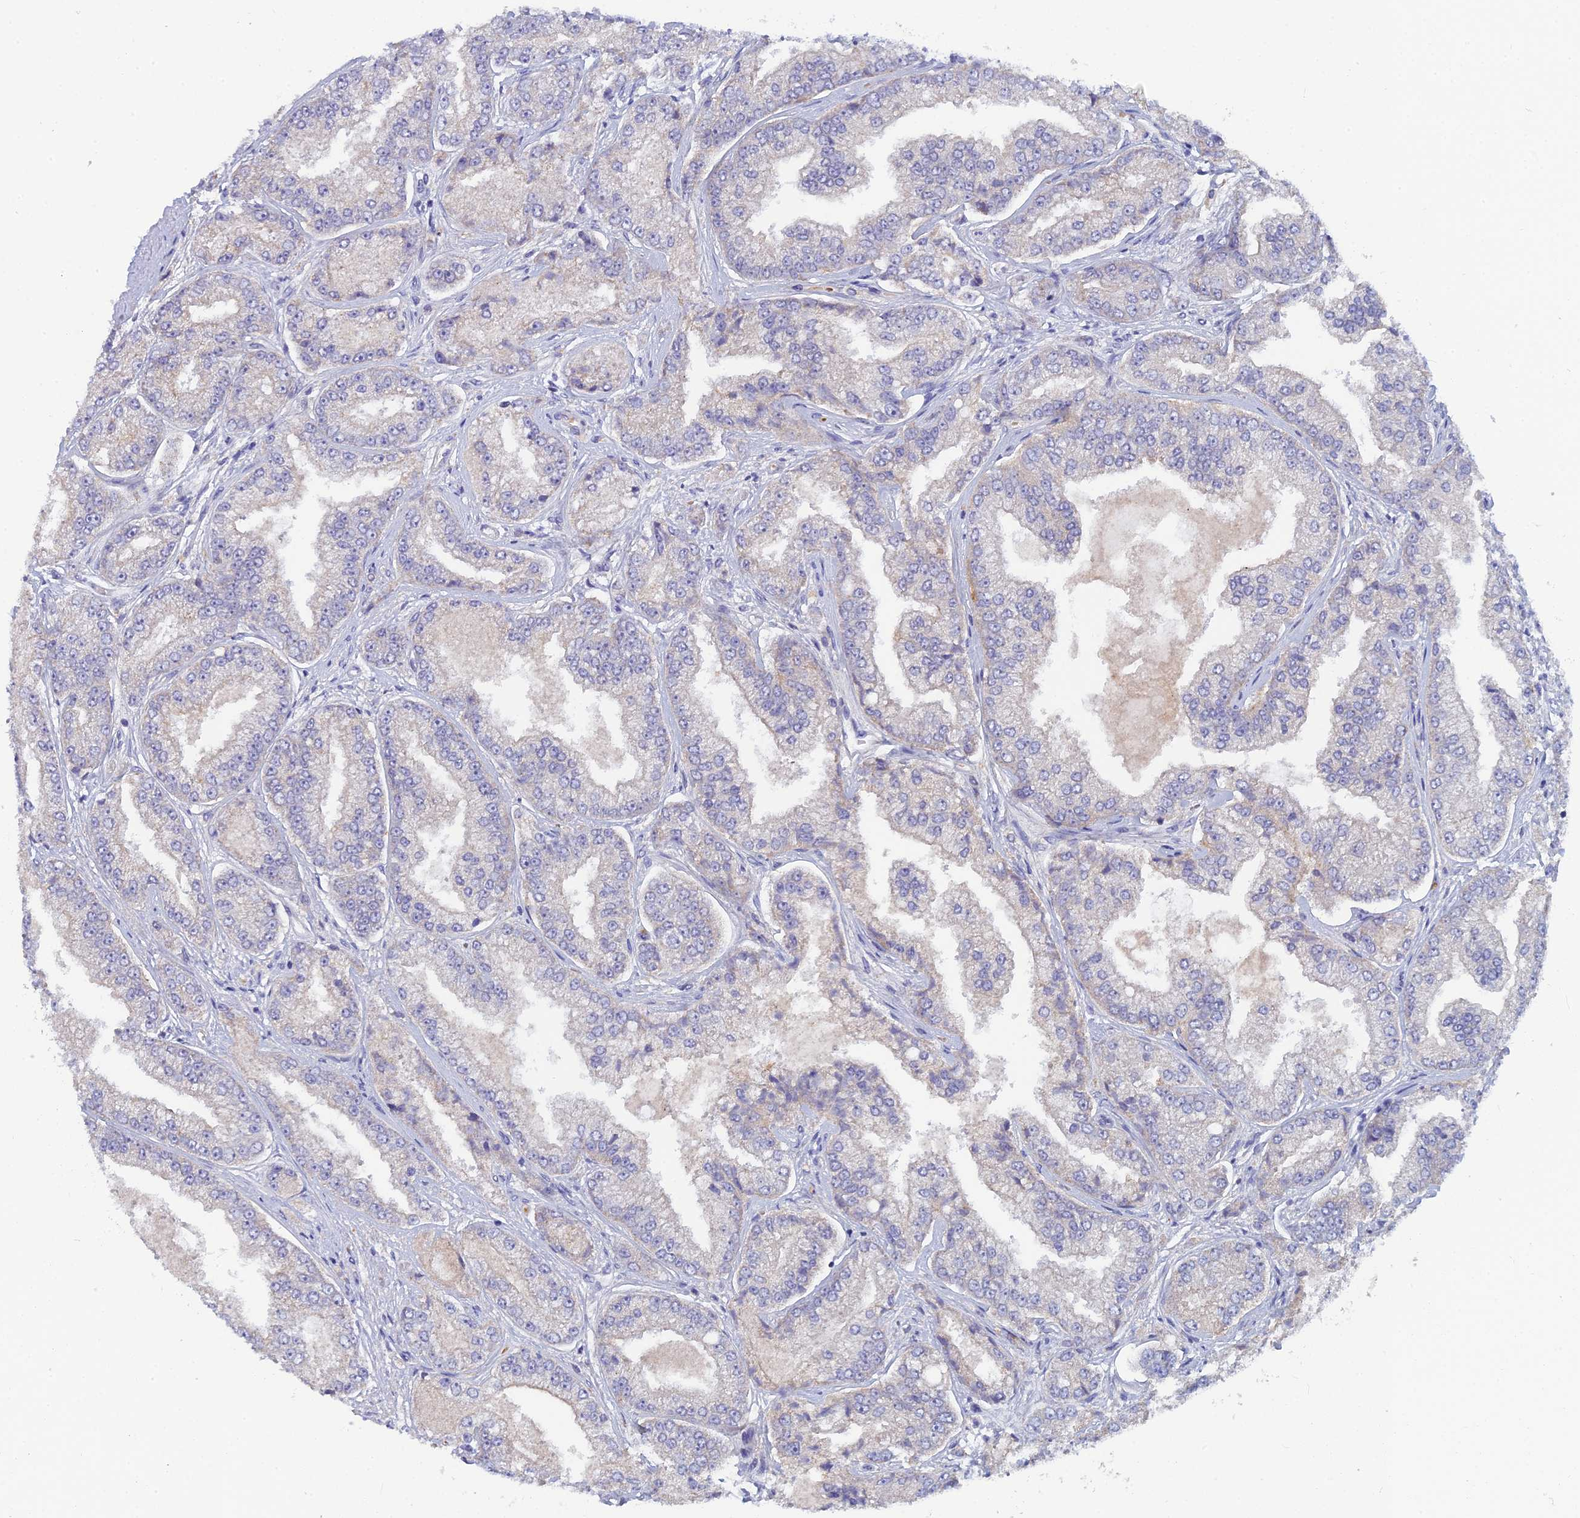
{"staining": {"intensity": "negative", "quantity": "none", "location": "none"}, "tissue": "prostate cancer", "cell_type": "Tumor cells", "image_type": "cancer", "snomed": [{"axis": "morphology", "description": "Adenocarcinoma, High grade"}, {"axis": "topography", "description": "Prostate"}], "caption": "The immunohistochemistry image has no significant expression in tumor cells of prostate high-grade adenocarcinoma tissue. The staining is performed using DAB brown chromogen with nuclei counter-stained in using hematoxylin.", "gene": "GIPC1", "patient": {"sex": "male", "age": 71}}